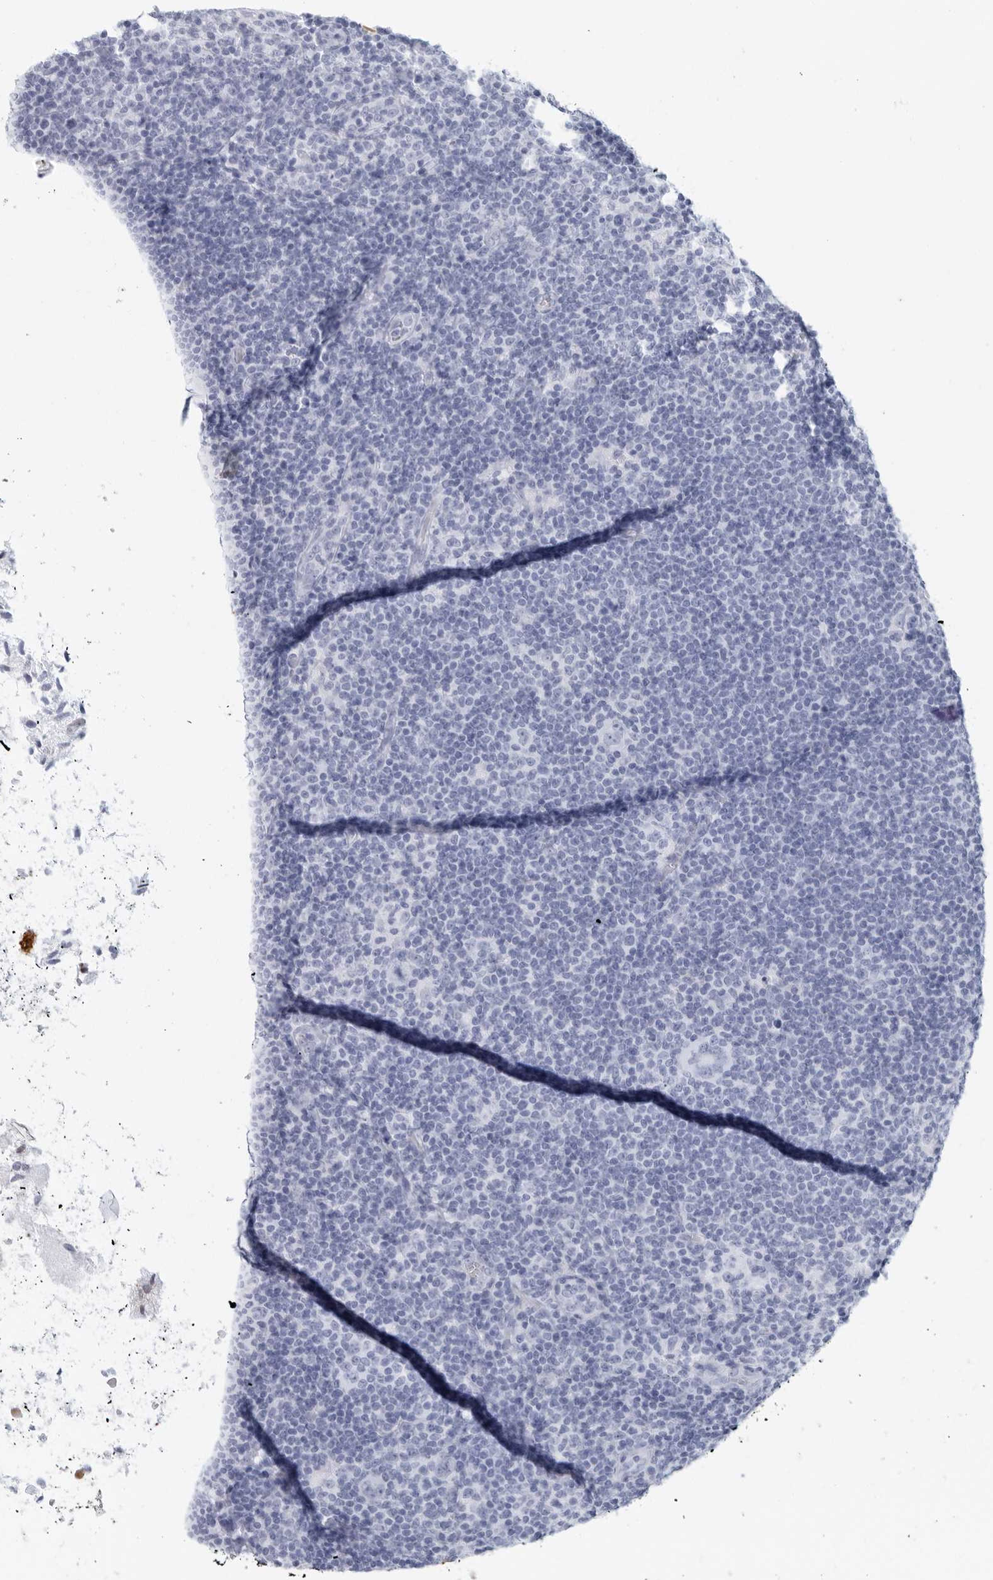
{"staining": {"intensity": "negative", "quantity": "none", "location": "none"}, "tissue": "lymphoma", "cell_type": "Tumor cells", "image_type": "cancer", "snomed": [{"axis": "morphology", "description": "Hodgkin's disease, NOS"}, {"axis": "topography", "description": "Lymph node"}], "caption": "This is a photomicrograph of IHC staining of Hodgkin's disease, which shows no positivity in tumor cells.", "gene": "FGG", "patient": {"sex": "female", "age": 57}}